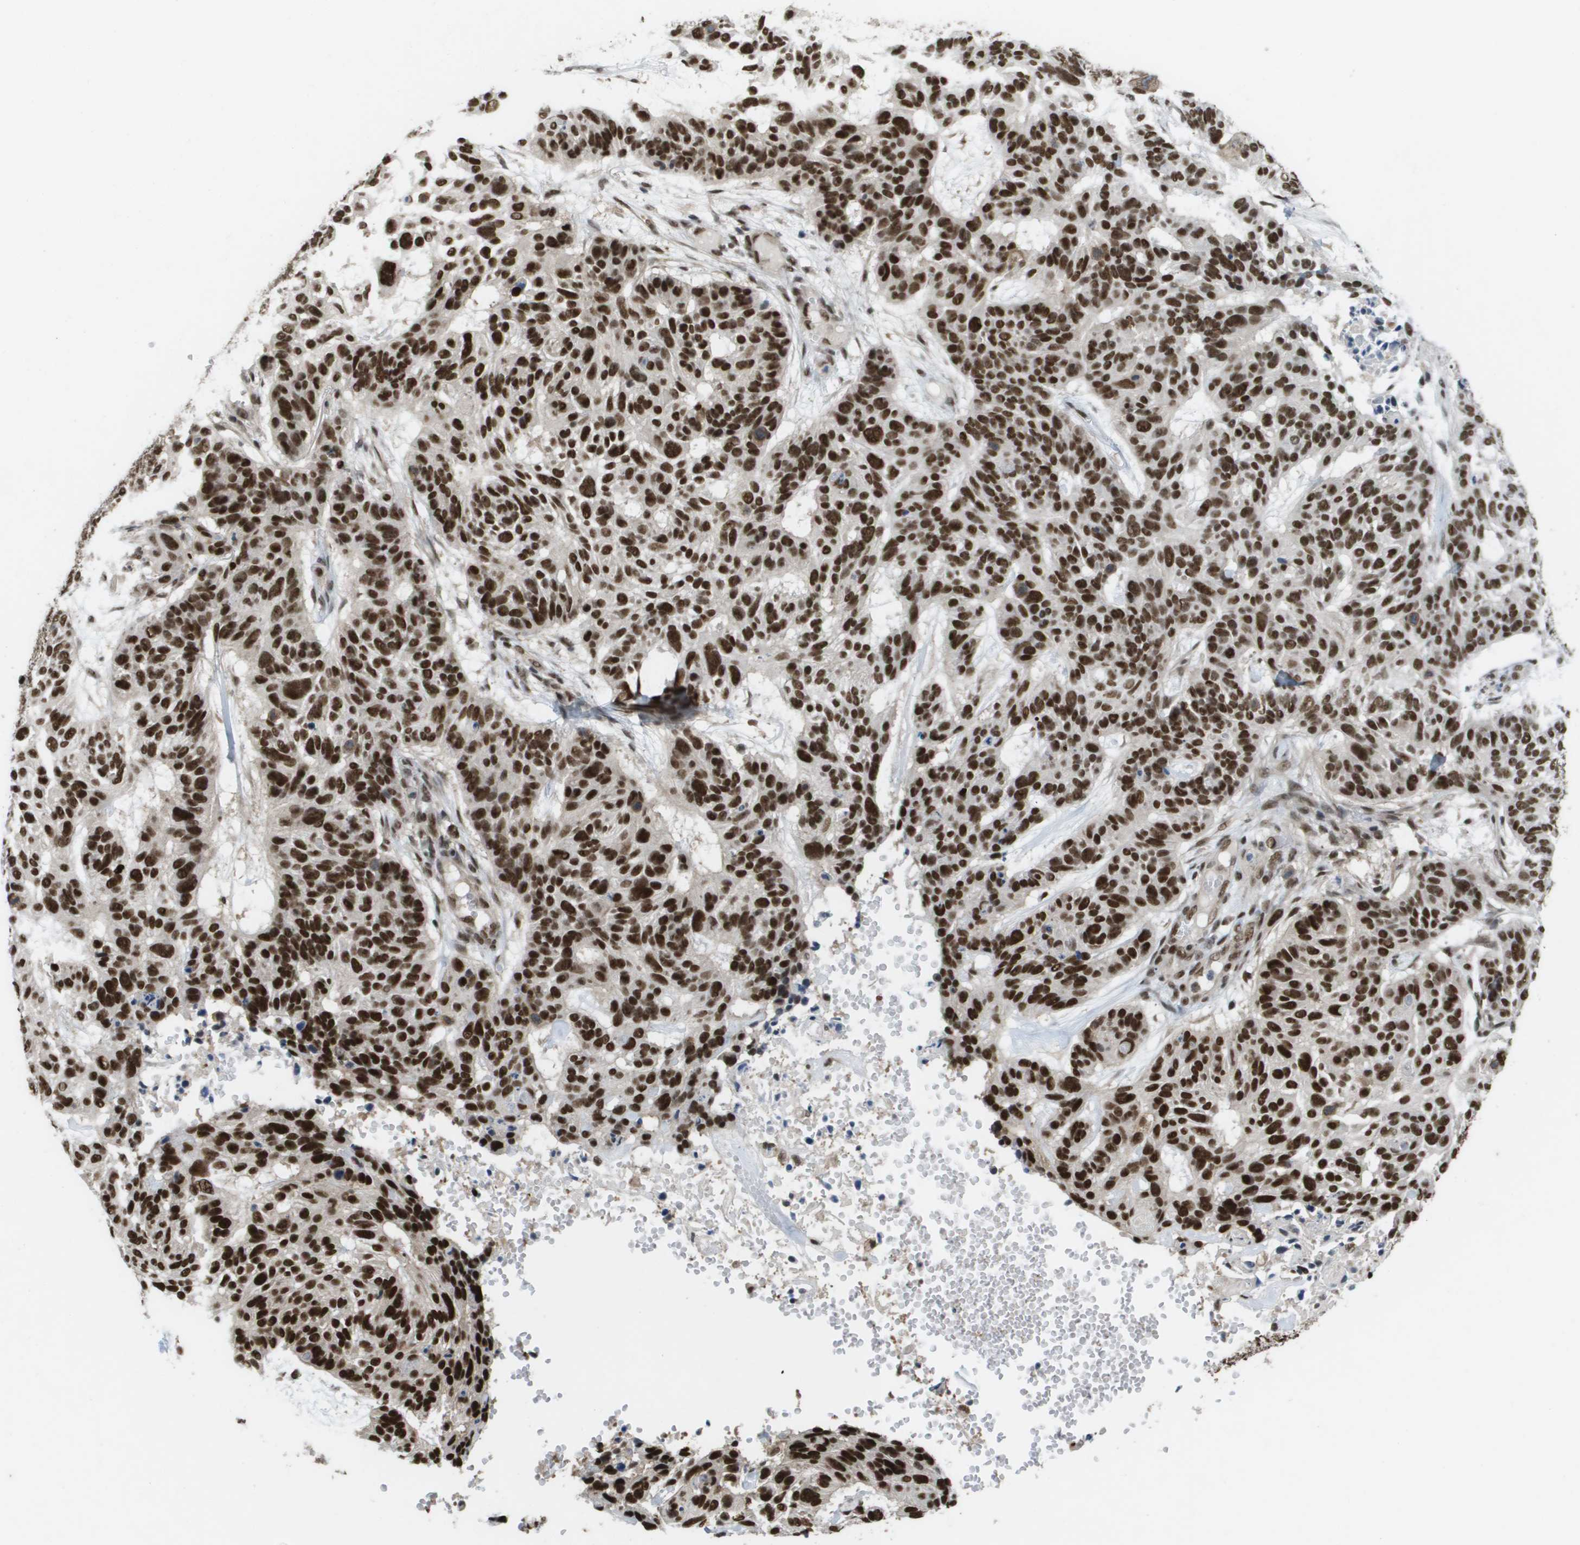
{"staining": {"intensity": "strong", "quantity": ">75%", "location": "nuclear"}, "tissue": "skin cancer", "cell_type": "Tumor cells", "image_type": "cancer", "snomed": [{"axis": "morphology", "description": "Basal cell carcinoma"}, {"axis": "topography", "description": "Skin"}], "caption": "Skin basal cell carcinoma stained with a protein marker shows strong staining in tumor cells.", "gene": "CDT1", "patient": {"sex": "male", "age": 85}}